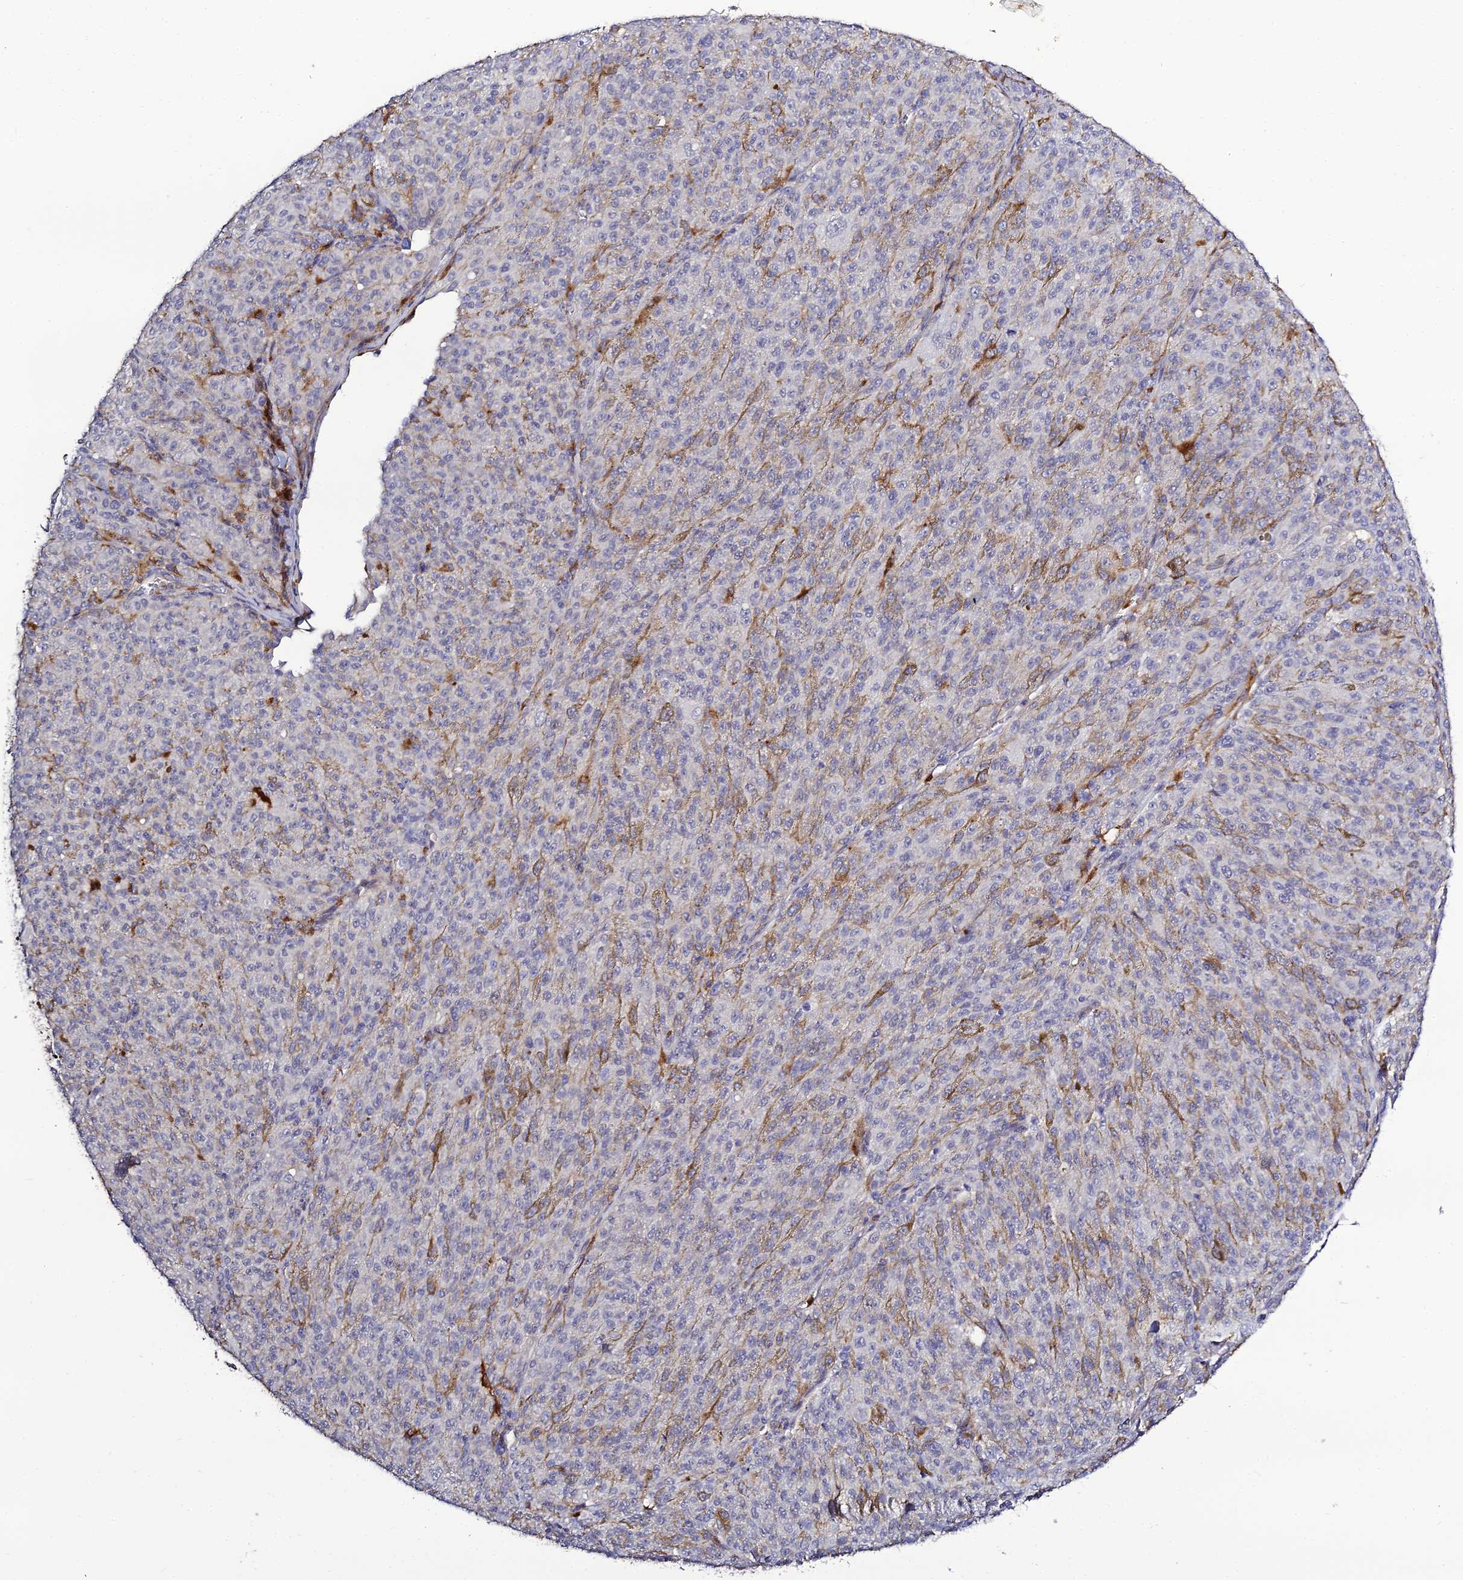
{"staining": {"intensity": "moderate", "quantity": "<25%", "location": "cytoplasmic/membranous"}, "tissue": "melanoma", "cell_type": "Tumor cells", "image_type": "cancer", "snomed": [{"axis": "morphology", "description": "Malignant melanoma, NOS"}, {"axis": "topography", "description": "Skin"}], "caption": "Immunohistochemistry of malignant melanoma shows low levels of moderate cytoplasmic/membranous staining in about <25% of tumor cells.", "gene": "IL4I1", "patient": {"sex": "female", "age": 52}}